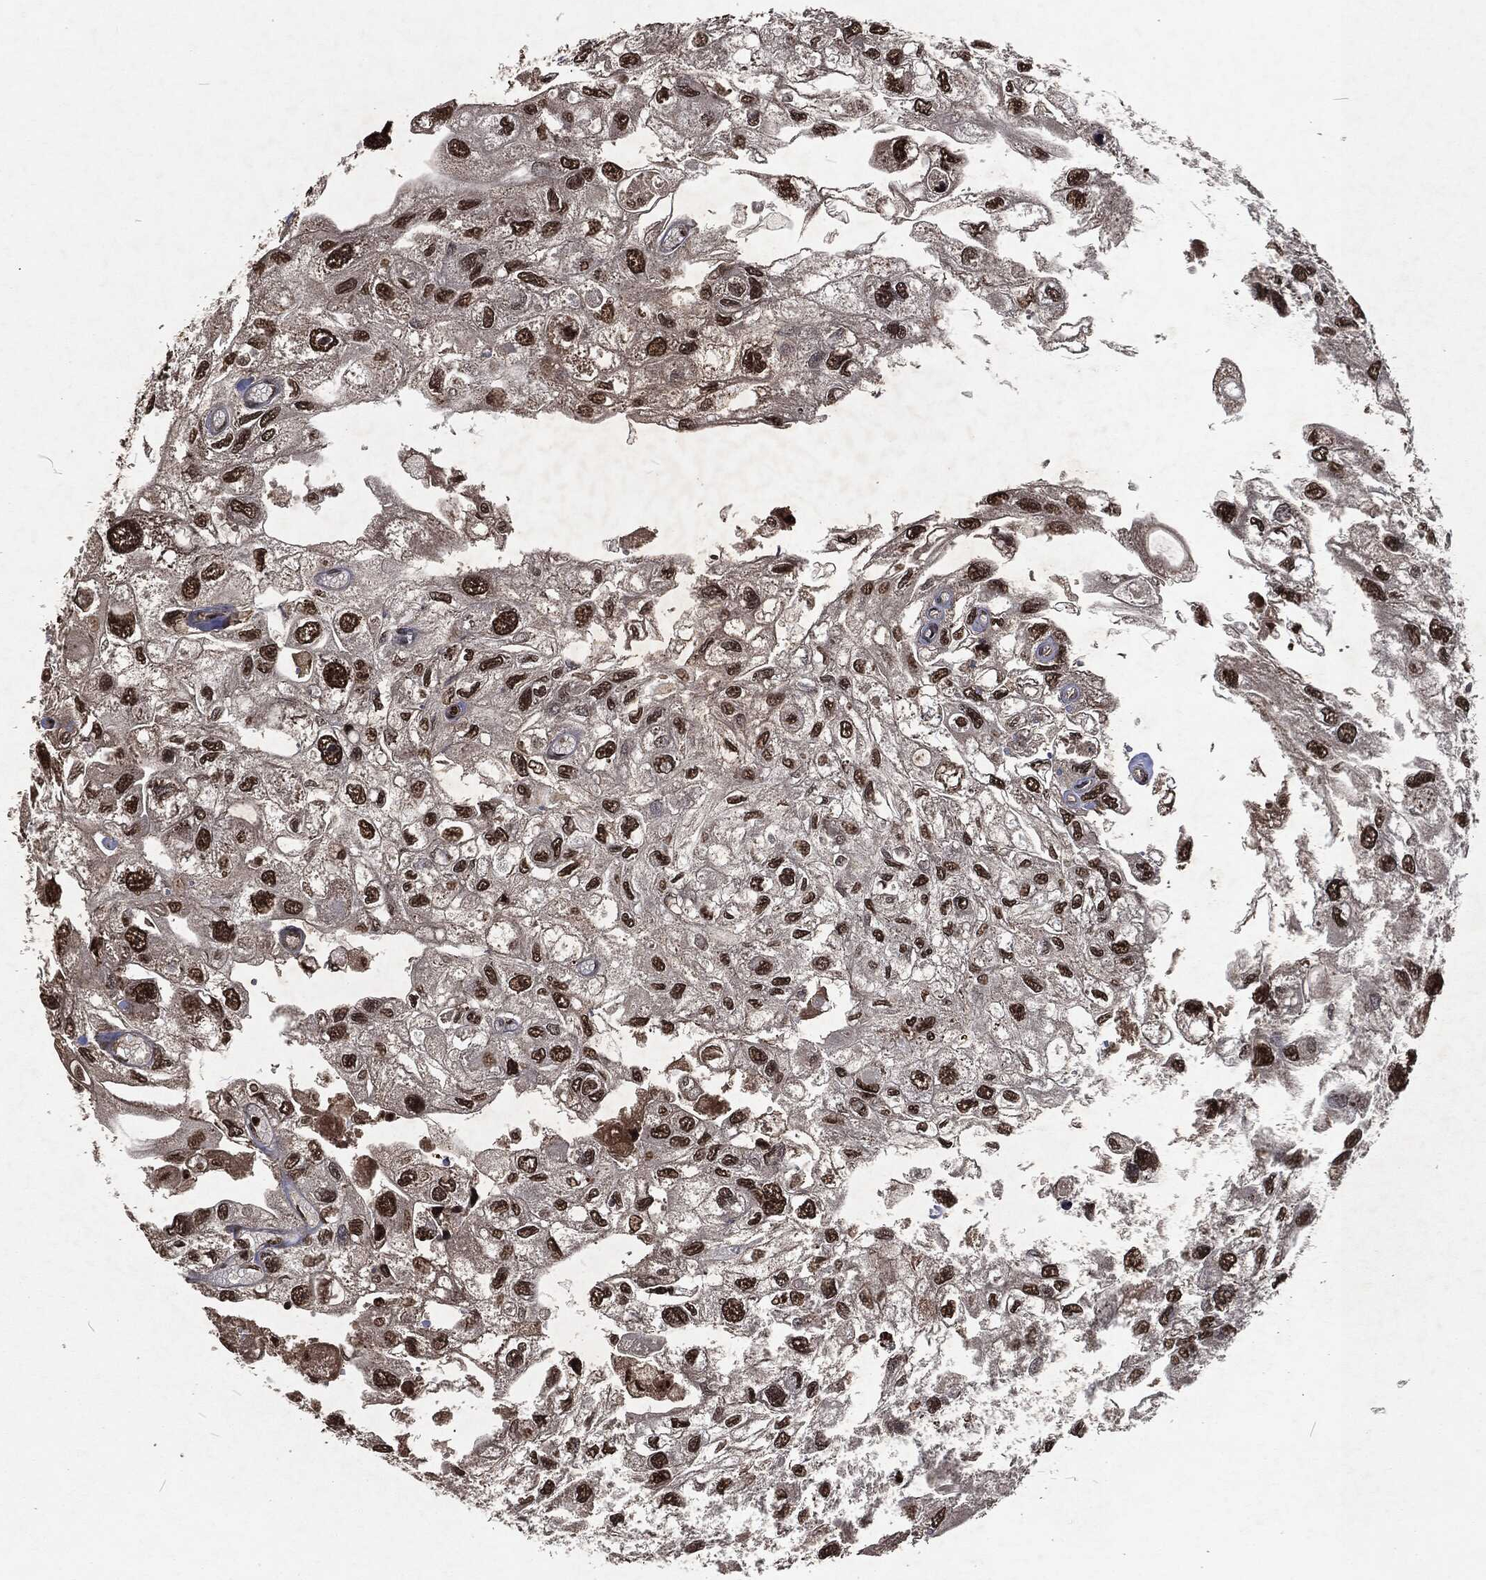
{"staining": {"intensity": "strong", "quantity": "25%-75%", "location": "nuclear"}, "tissue": "urothelial cancer", "cell_type": "Tumor cells", "image_type": "cancer", "snomed": [{"axis": "morphology", "description": "Urothelial carcinoma, High grade"}, {"axis": "topography", "description": "Urinary bladder"}], "caption": "Human urothelial cancer stained for a protein (brown) demonstrates strong nuclear positive expression in approximately 25%-75% of tumor cells.", "gene": "SNAI1", "patient": {"sex": "male", "age": 59}}